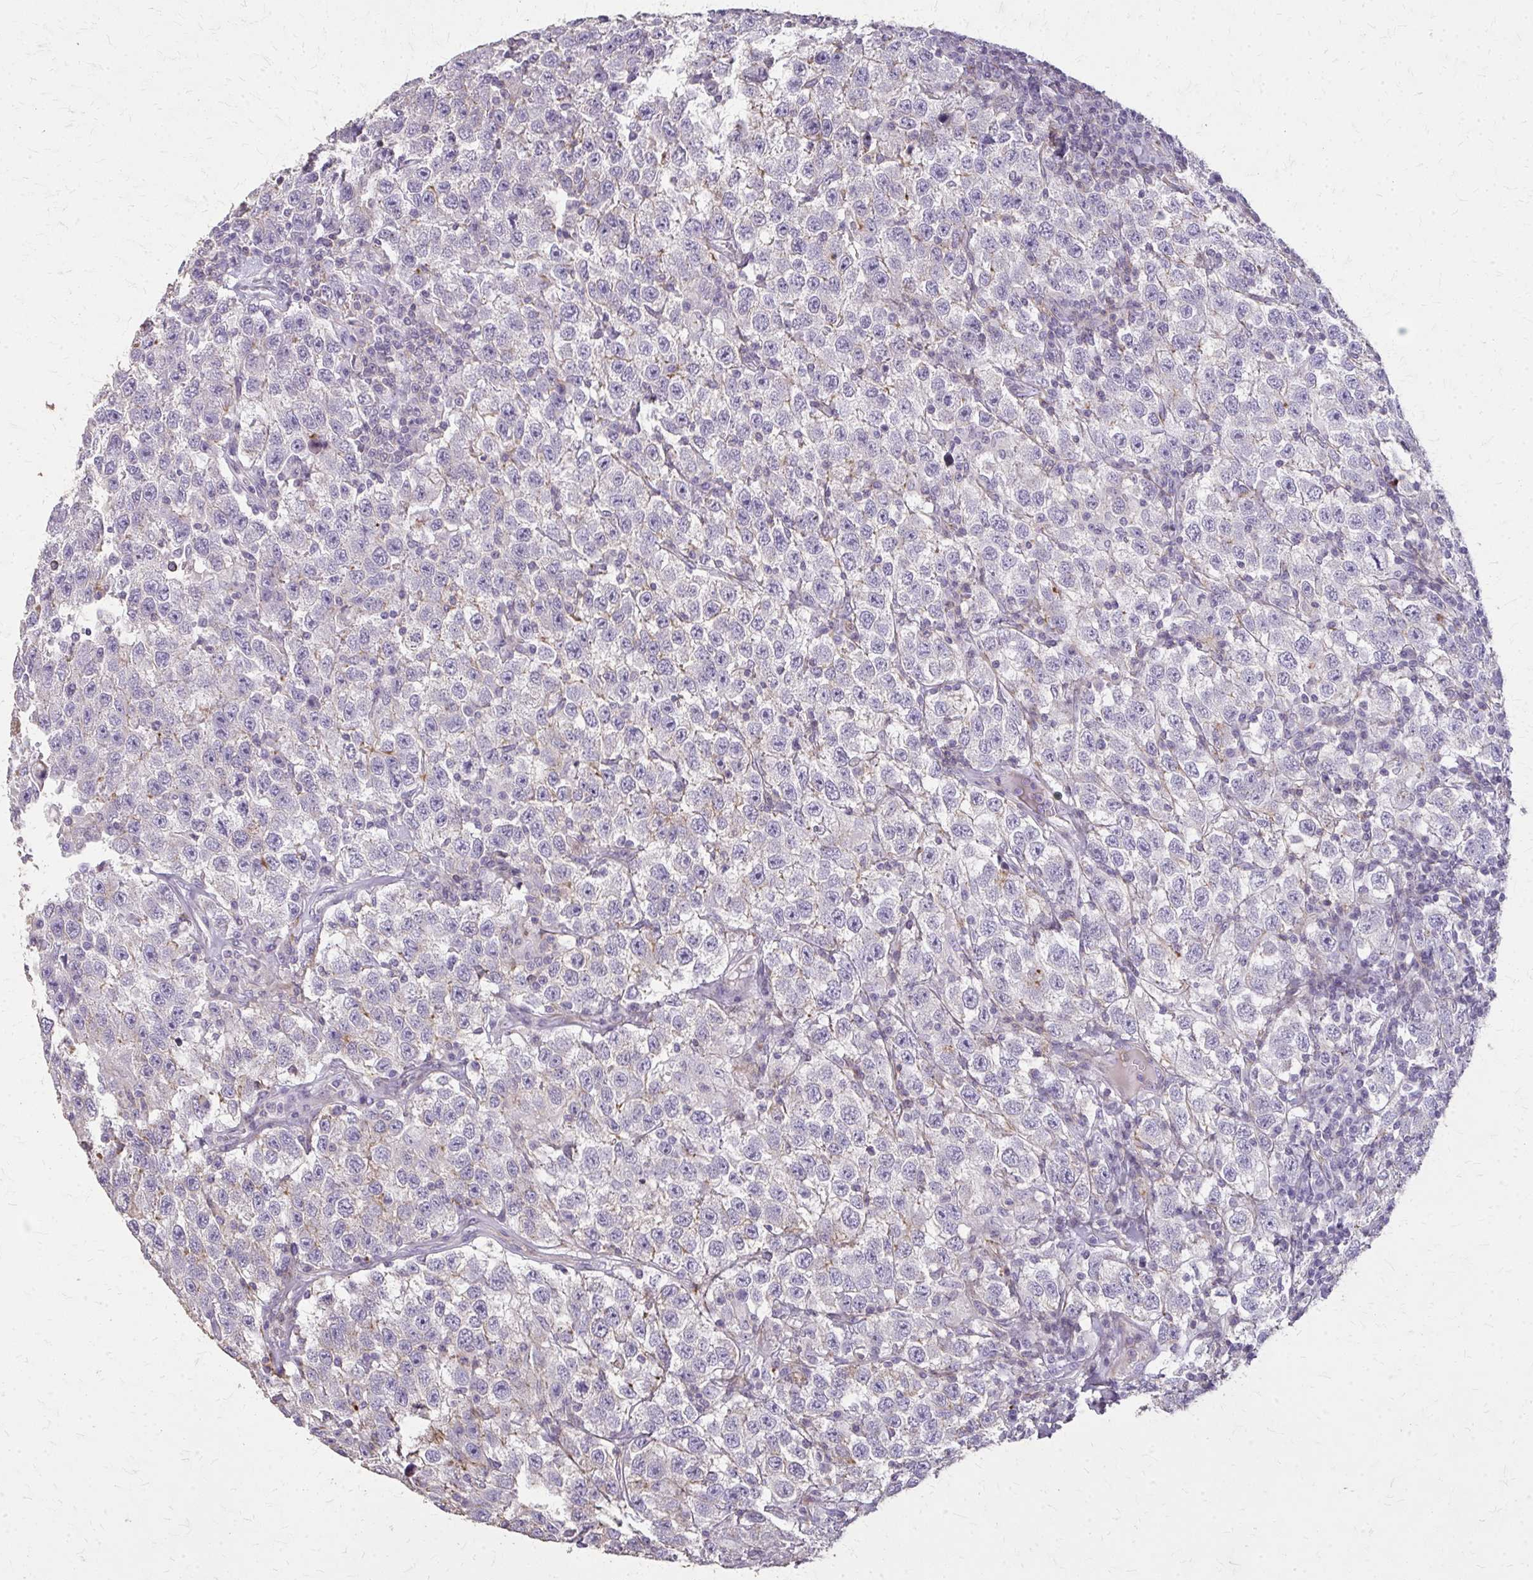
{"staining": {"intensity": "negative", "quantity": "none", "location": "none"}, "tissue": "testis cancer", "cell_type": "Tumor cells", "image_type": "cancer", "snomed": [{"axis": "morphology", "description": "Seminoma, NOS"}, {"axis": "topography", "description": "Testis"}], "caption": "DAB immunohistochemical staining of human testis seminoma shows no significant staining in tumor cells. The staining was performed using DAB (3,3'-diaminobenzidine) to visualize the protein expression in brown, while the nuclei were stained in blue with hematoxylin (Magnification: 20x).", "gene": "TENM4", "patient": {"sex": "male", "age": 41}}